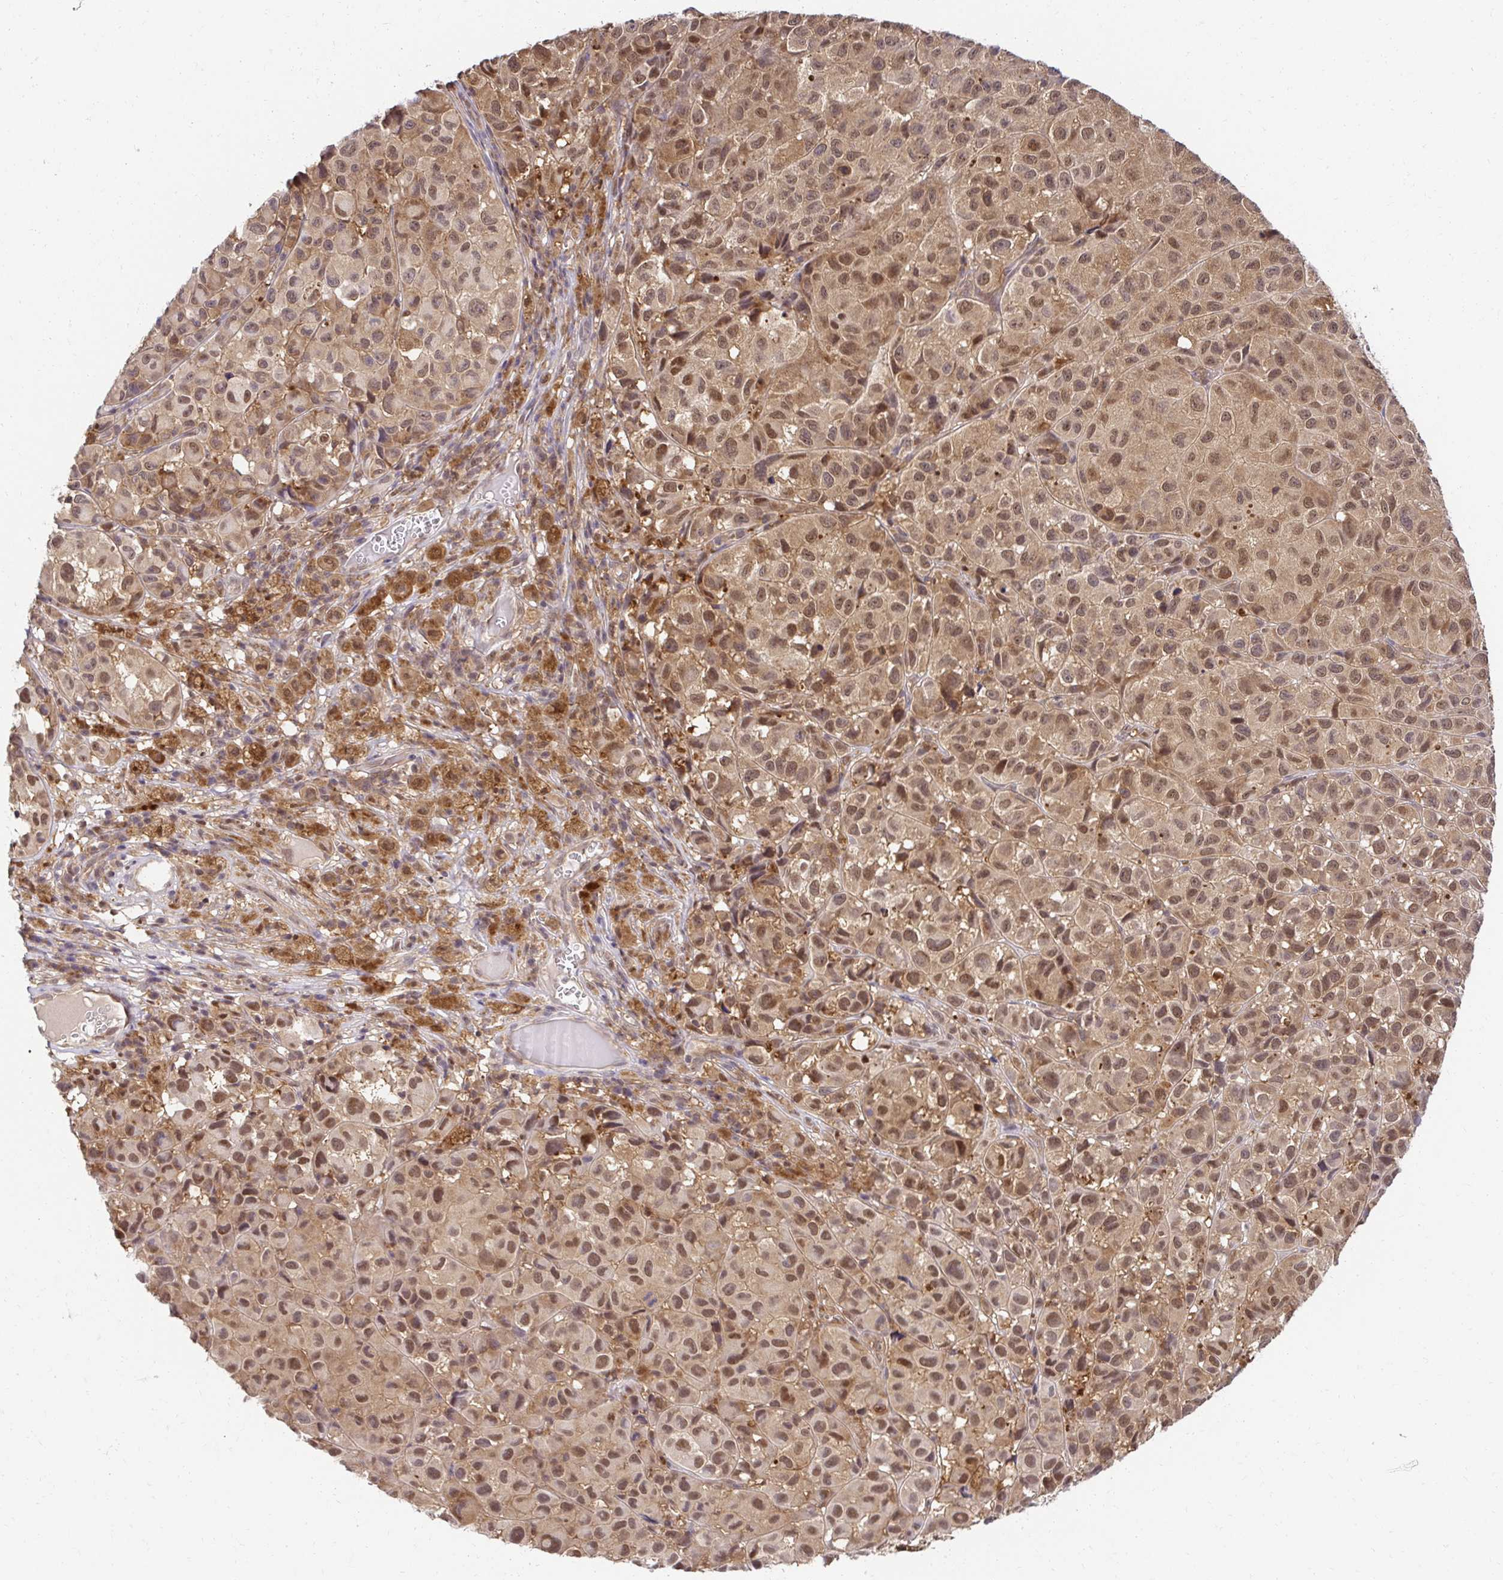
{"staining": {"intensity": "moderate", "quantity": ">75%", "location": "cytoplasmic/membranous,nuclear"}, "tissue": "melanoma", "cell_type": "Tumor cells", "image_type": "cancer", "snomed": [{"axis": "morphology", "description": "Malignant melanoma, NOS"}, {"axis": "topography", "description": "Skin"}], "caption": "Protein staining shows moderate cytoplasmic/membranous and nuclear expression in approximately >75% of tumor cells in melanoma.", "gene": "PSMA4", "patient": {"sex": "male", "age": 93}}